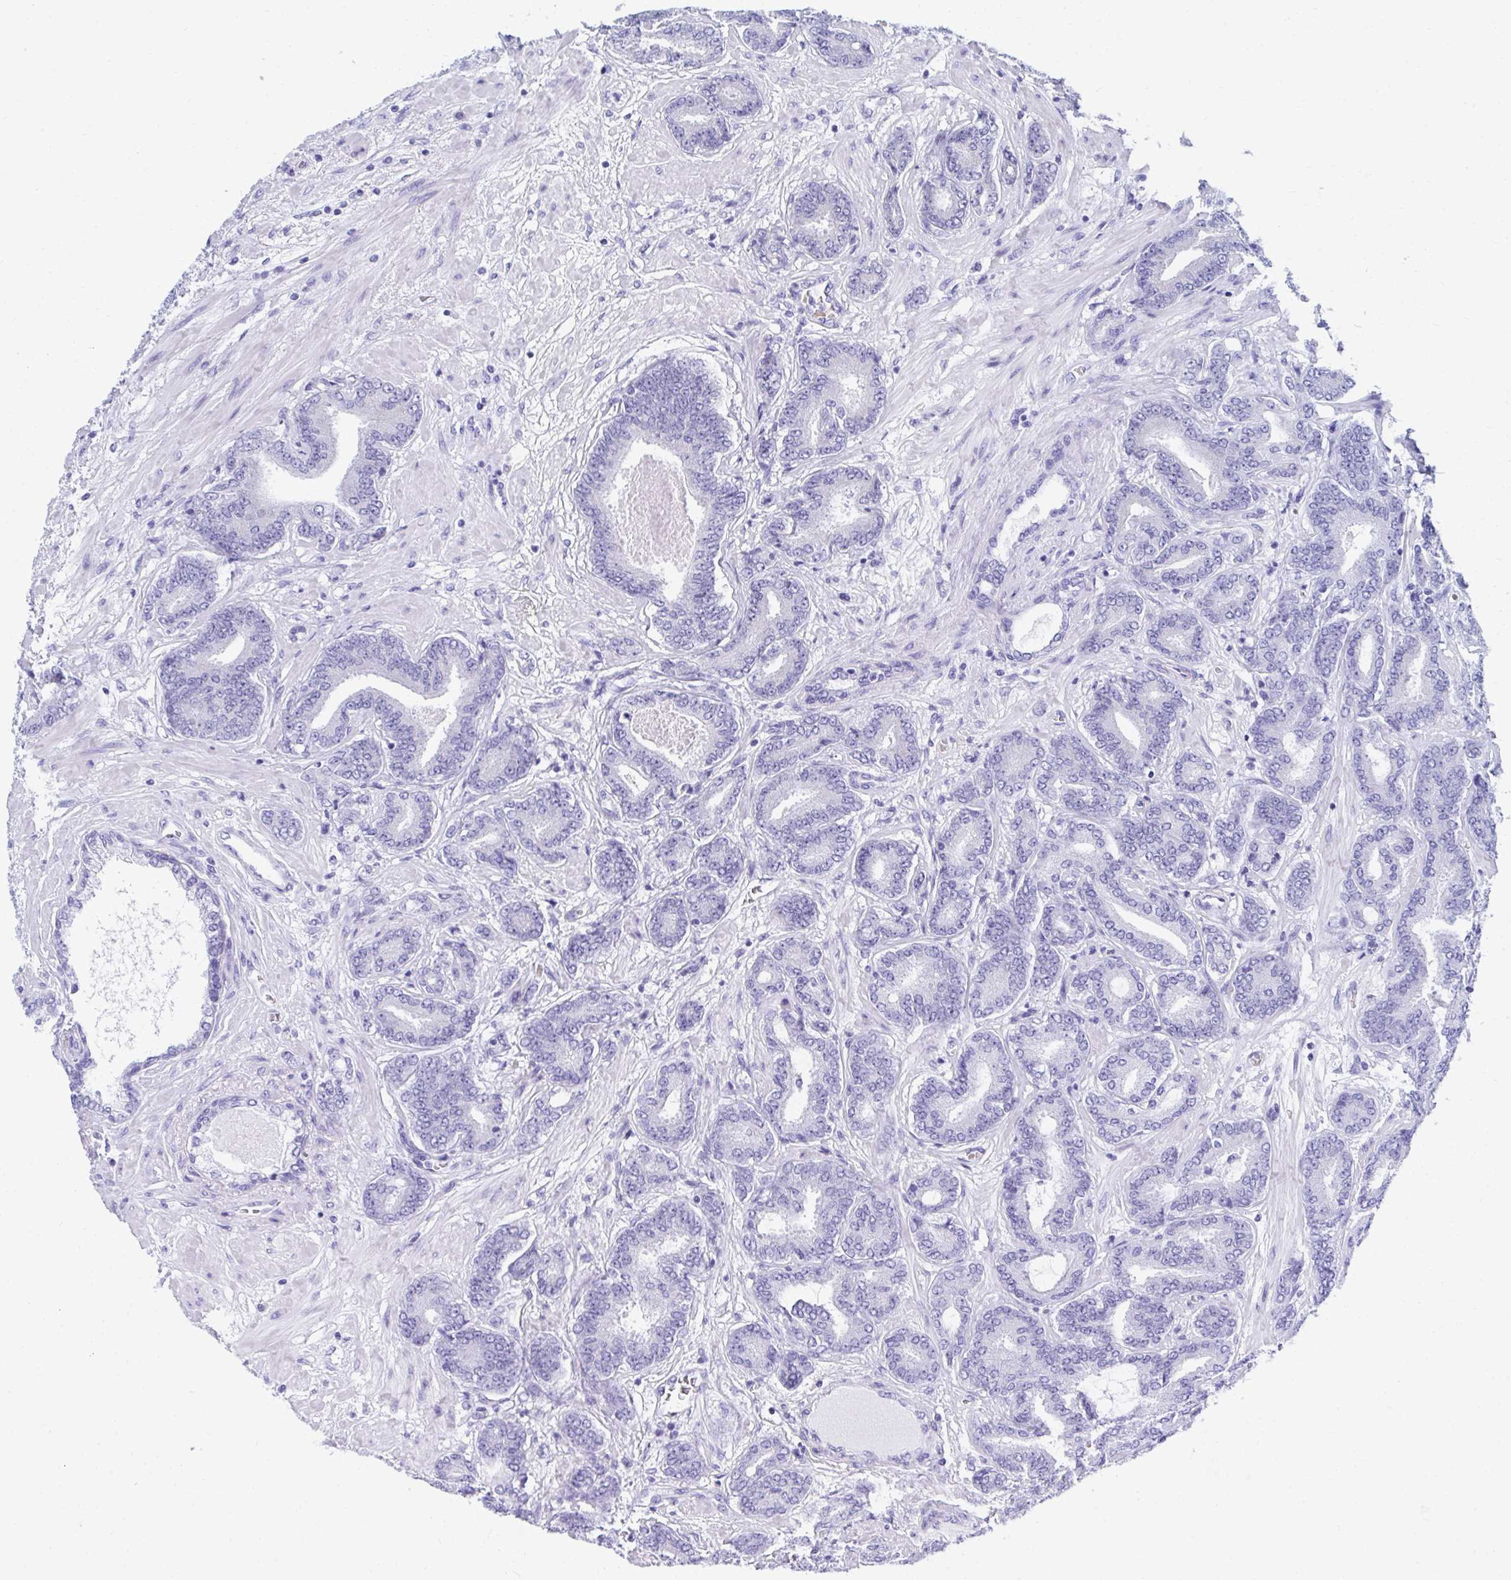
{"staining": {"intensity": "negative", "quantity": "none", "location": "none"}, "tissue": "prostate cancer", "cell_type": "Tumor cells", "image_type": "cancer", "snomed": [{"axis": "morphology", "description": "Adenocarcinoma, High grade"}, {"axis": "topography", "description": "Prostate"}], "caption": "High magnification brightfield microscopy of prostate cancer stained with DAB (3,3'-diaminobenzidine) (brown) and counterstained with hematoxylin (blue): tumor cells show no significant expression.", "gene": "MROH2B", "patient": {"sex": "male", "age": 62}}